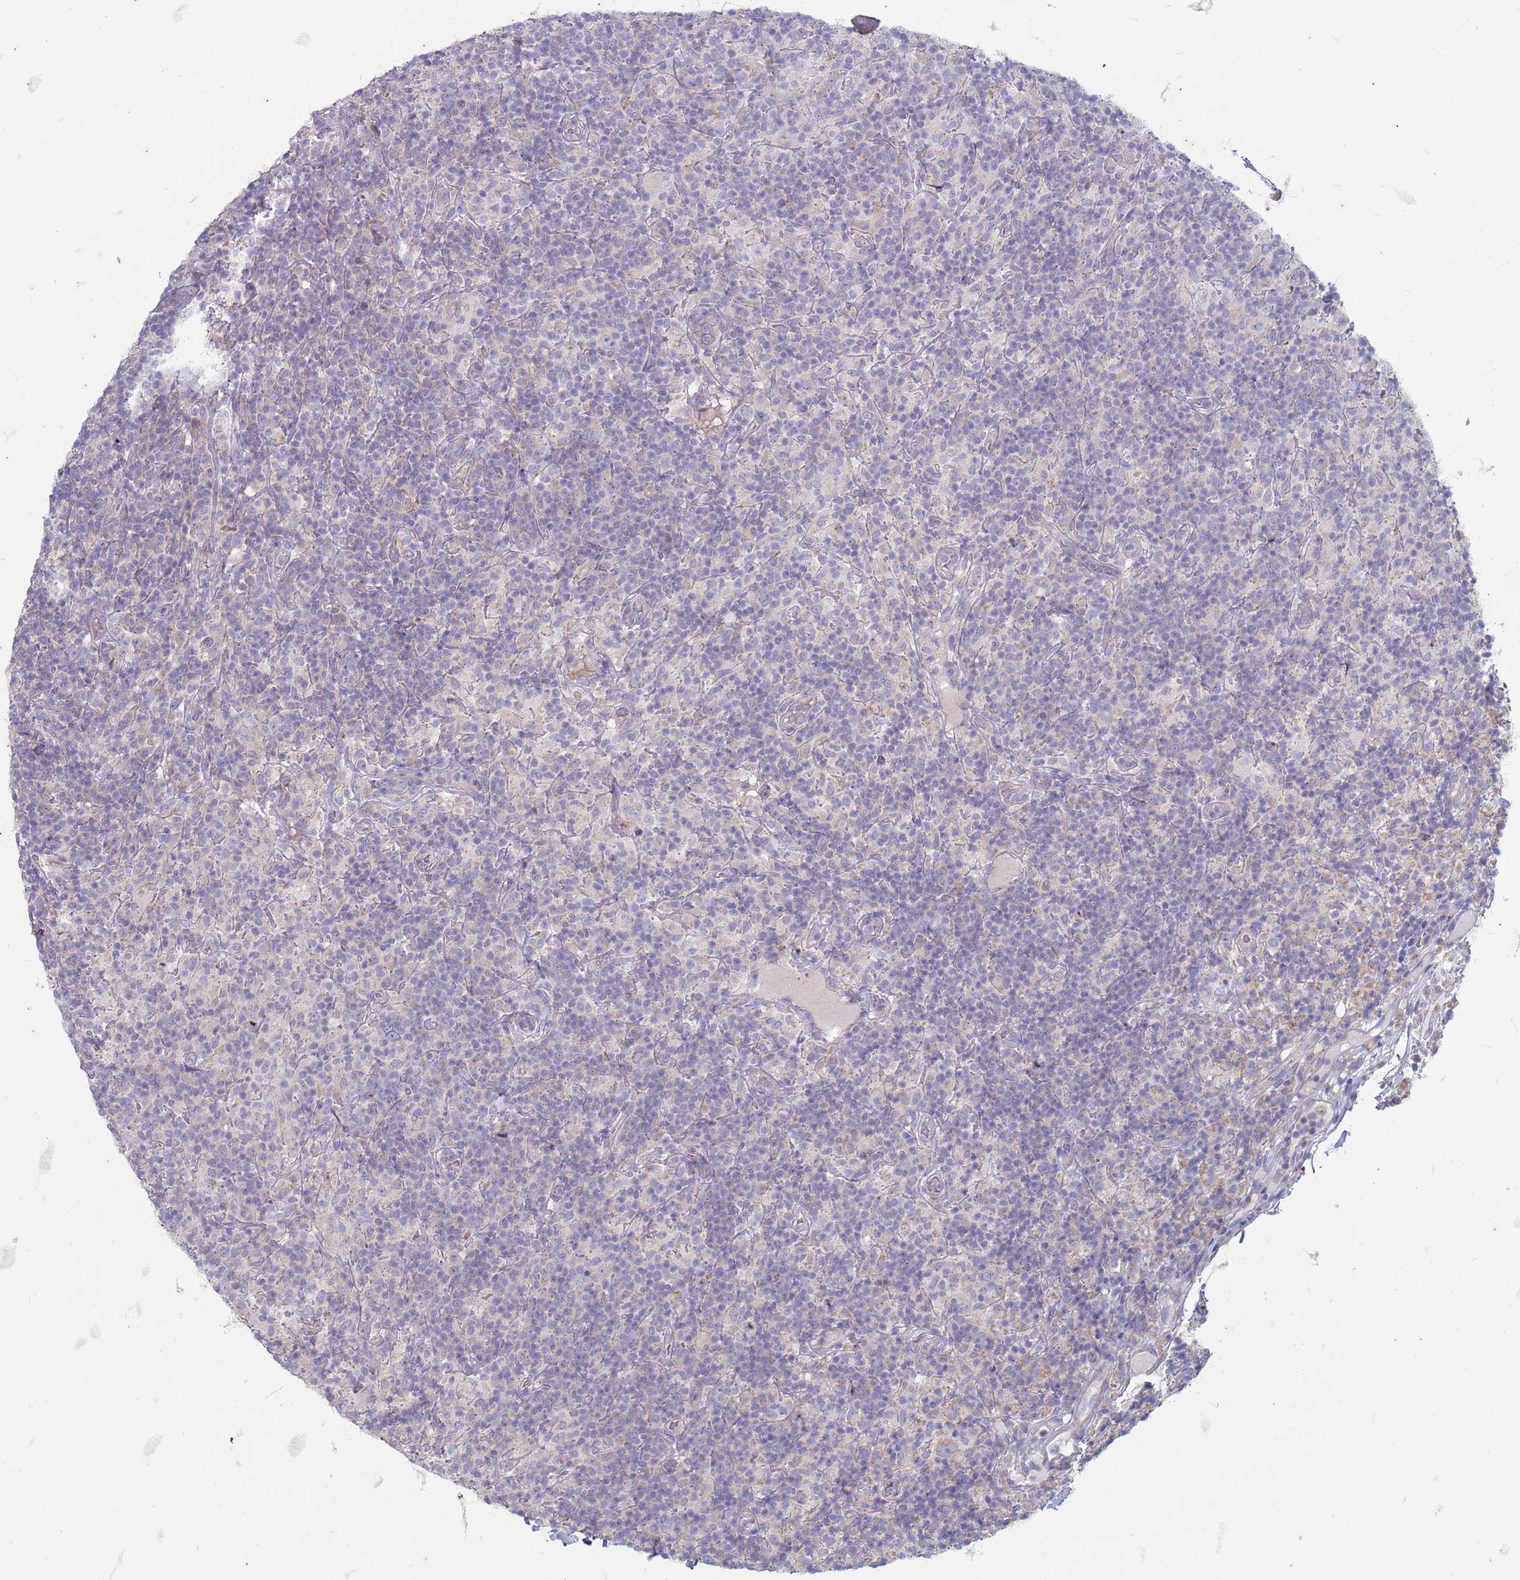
{"staining": {"intensity": "negative", "quantity": "none", "location": "none"}, "tissue": "lymphoma", "cell_type": "Tumor cells", "image_type": "cancer", "snomed": [{"axis": "morphology", "description": "Hodgkin's disease, NOS"}, {"axis": "topography", "description": "Lymph node"}], "caption": "Human Hodgkin's disease stained for a protein using immunohistochemistry displays no staining in tumor cells.", "gene": "SUCO", "patient": {"sex": "male", "age": 70}}